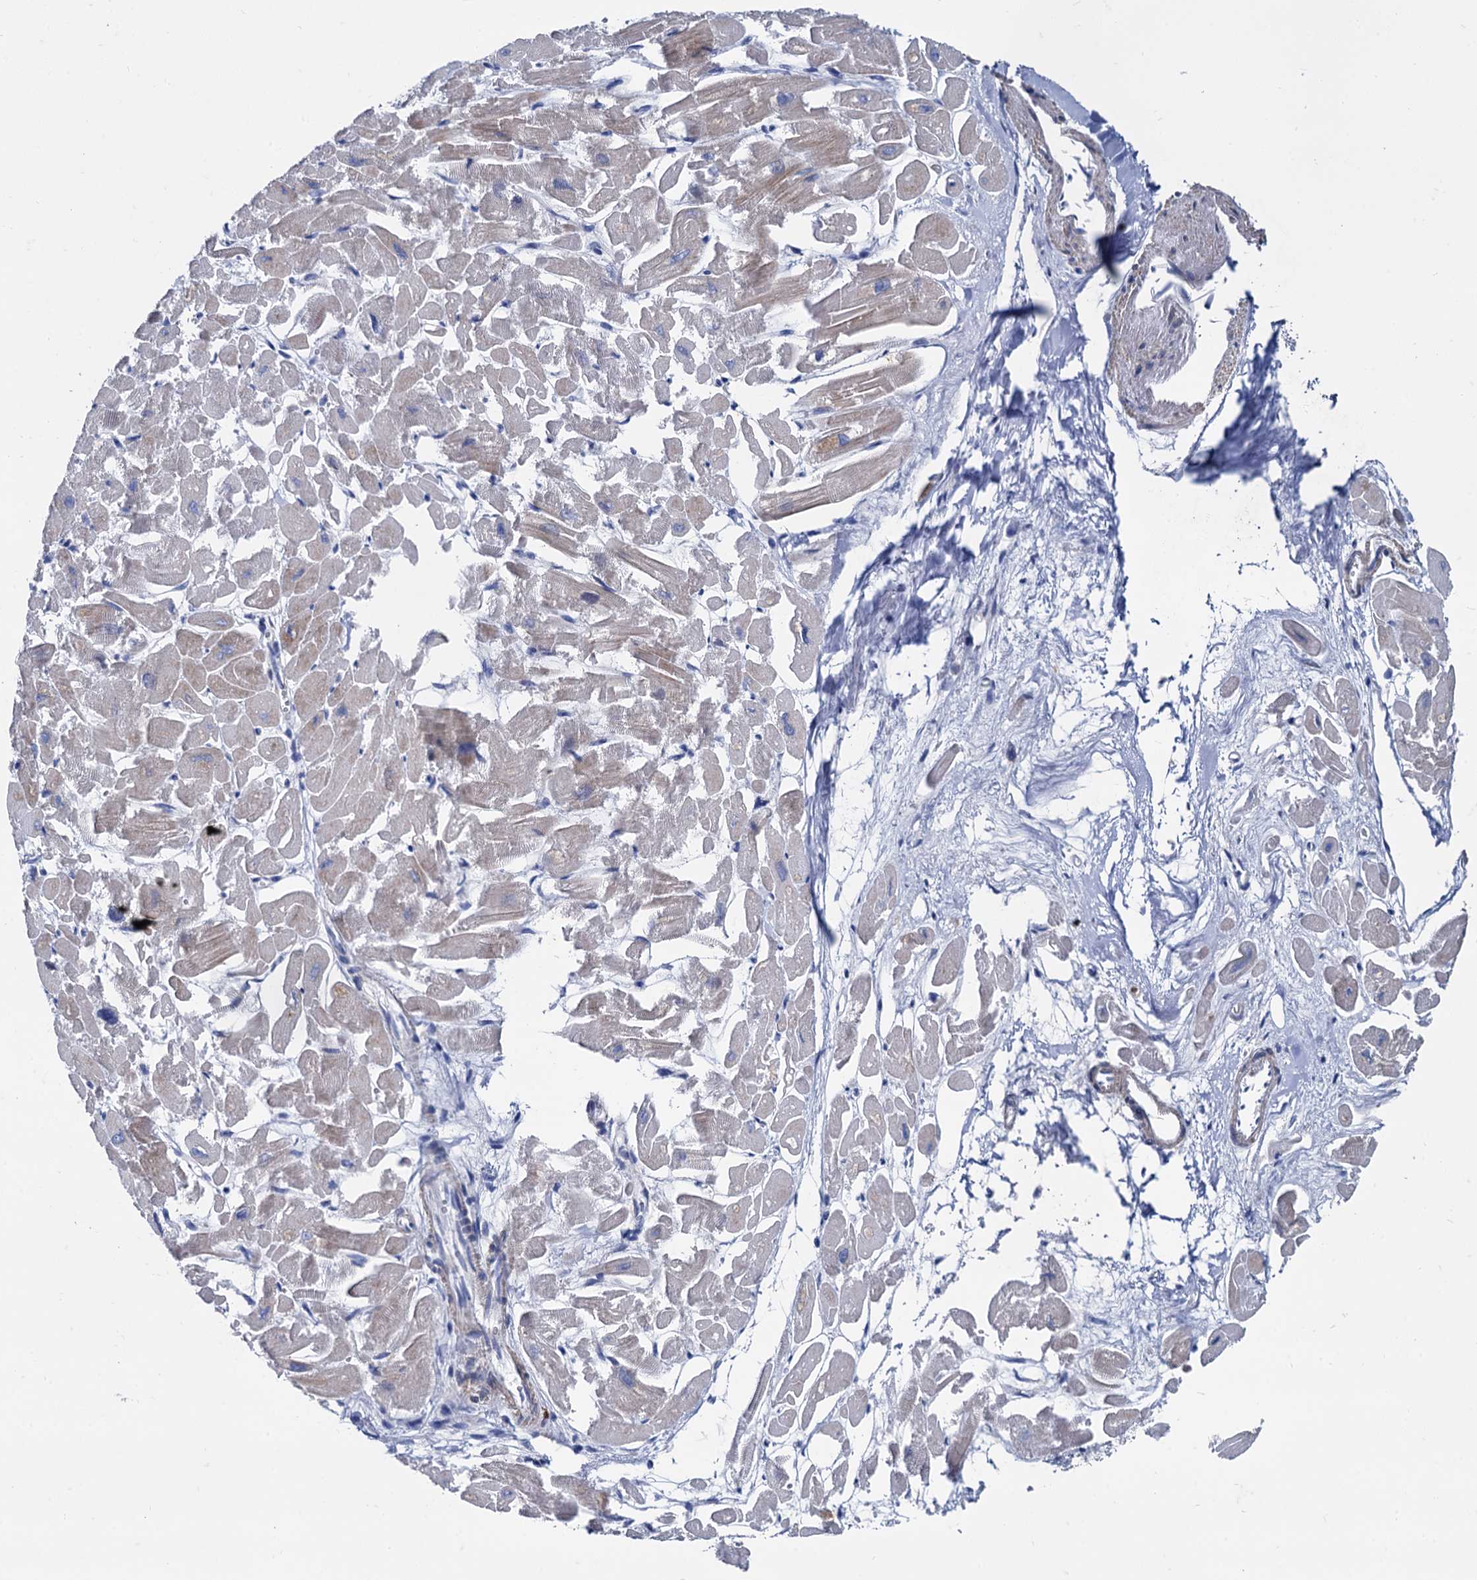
{"staining": {"intensity": "negative", "quantity": "none", "location": "none"}, "tissue": "heart muscle", "cell_type": "Cardiomyocytes", "image_type": "normal", "snomed": [{"axis": "morphology", "description": "Normal tissue, NOS"}, {"axis": "topography", "description": "Heart"}], "caption": "The micrograph demonstrates no staining of cardiomyocytes in benign heart muscle.", "gene": "FOXR2", "patient": {"sex": "male", "age": 54}}